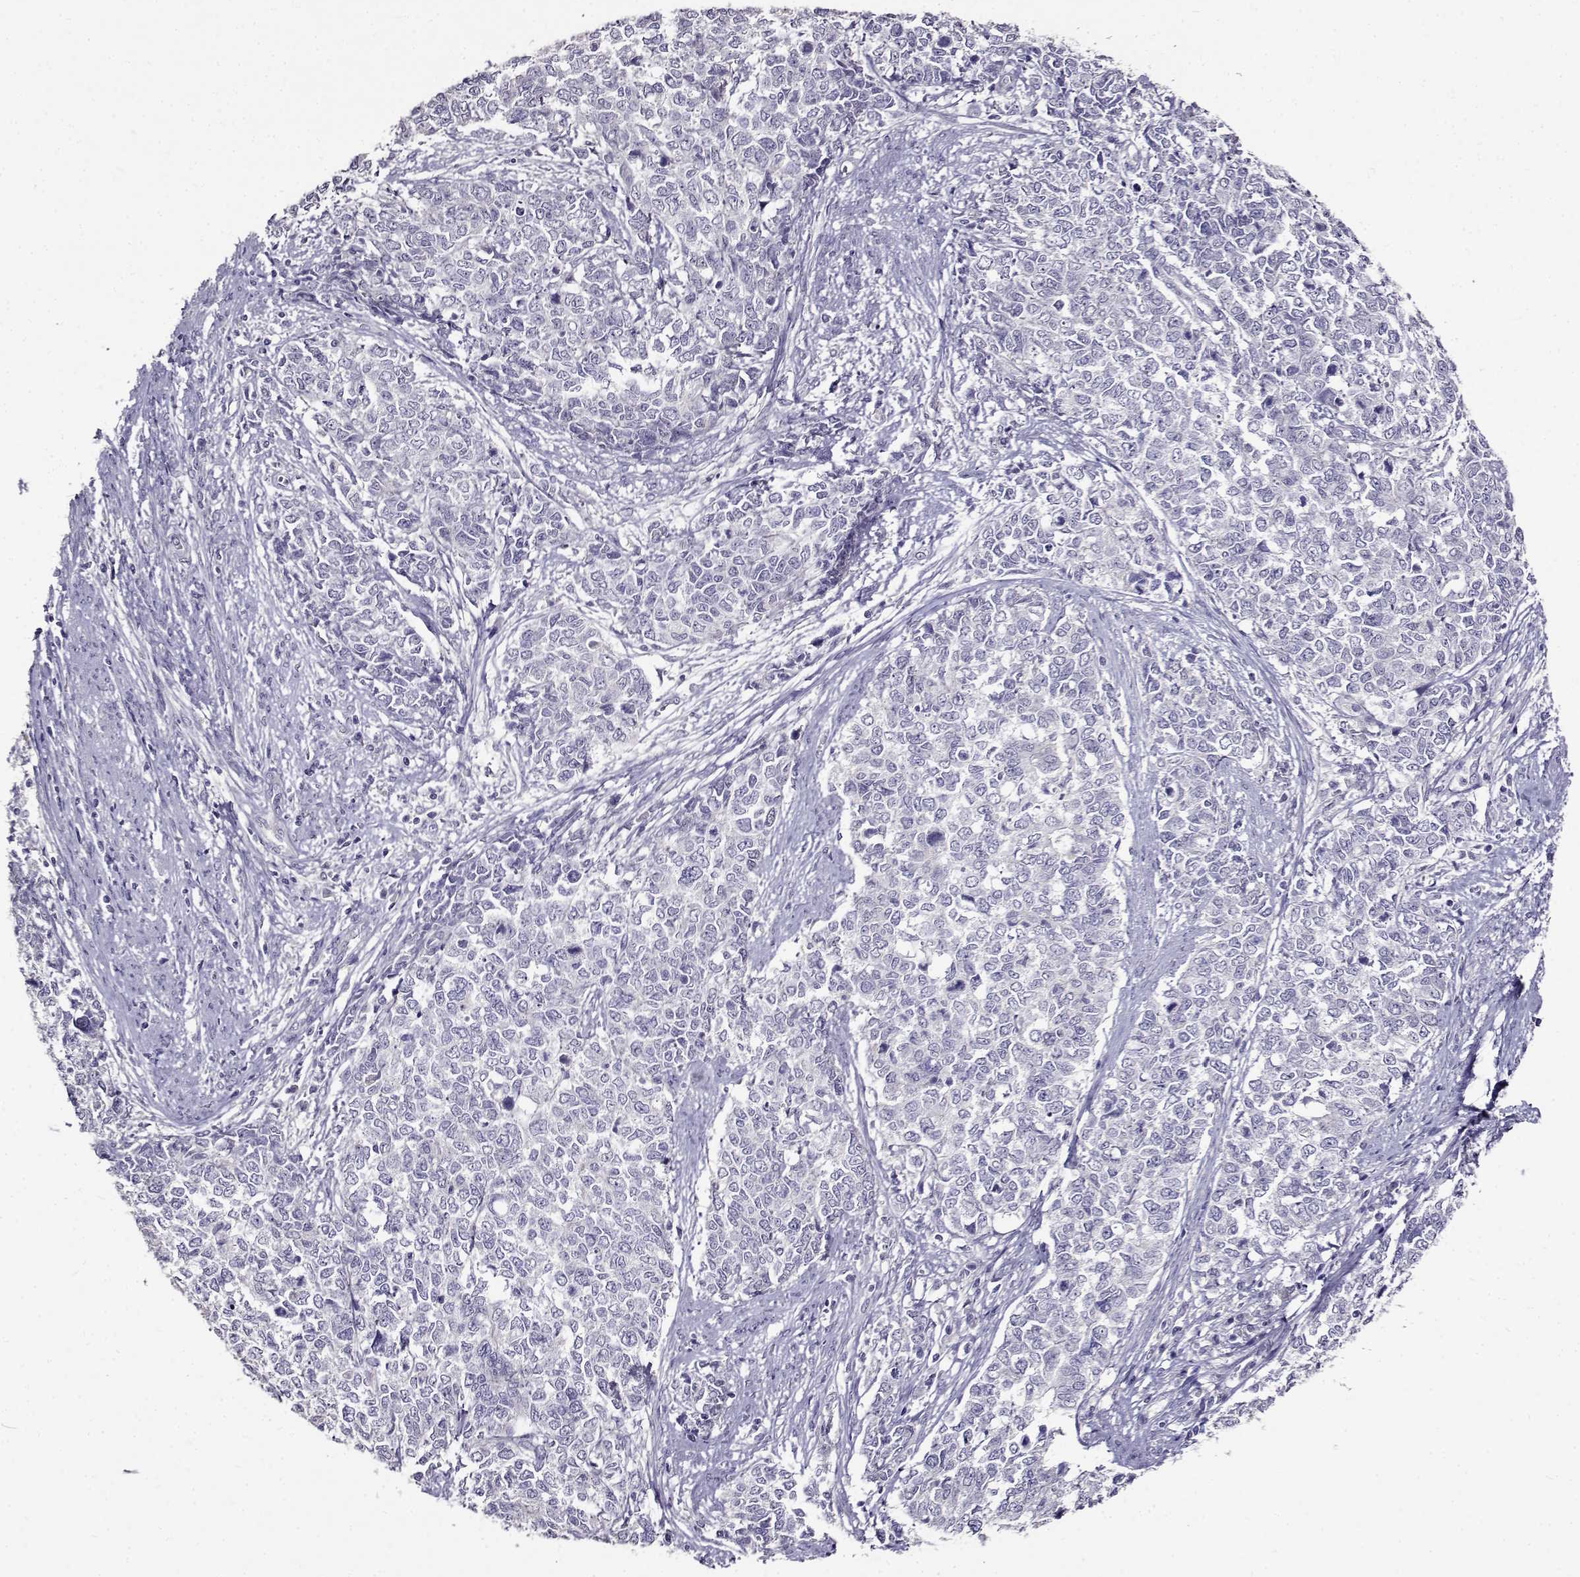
{"staining": {"intensity": "negative", "quantity": "none", "location": "none"}, "tissue": "cervical cancer", "cell_type": "Tumor cells", "image_type": "cancer", "snomed": [{"axis": "morphology", "description": "Adenocarcinoma, NOS"}, {"axis": "topography", "description": "Cervix"}], "caption": "The immunohistochemistry (IHC) photomicrograph has no significant staining in tumor cells of cervical cancer (adenocarcinoma) tissue.", "gene": "PAEP", "patient": {"sex": "female", "age": 63}}